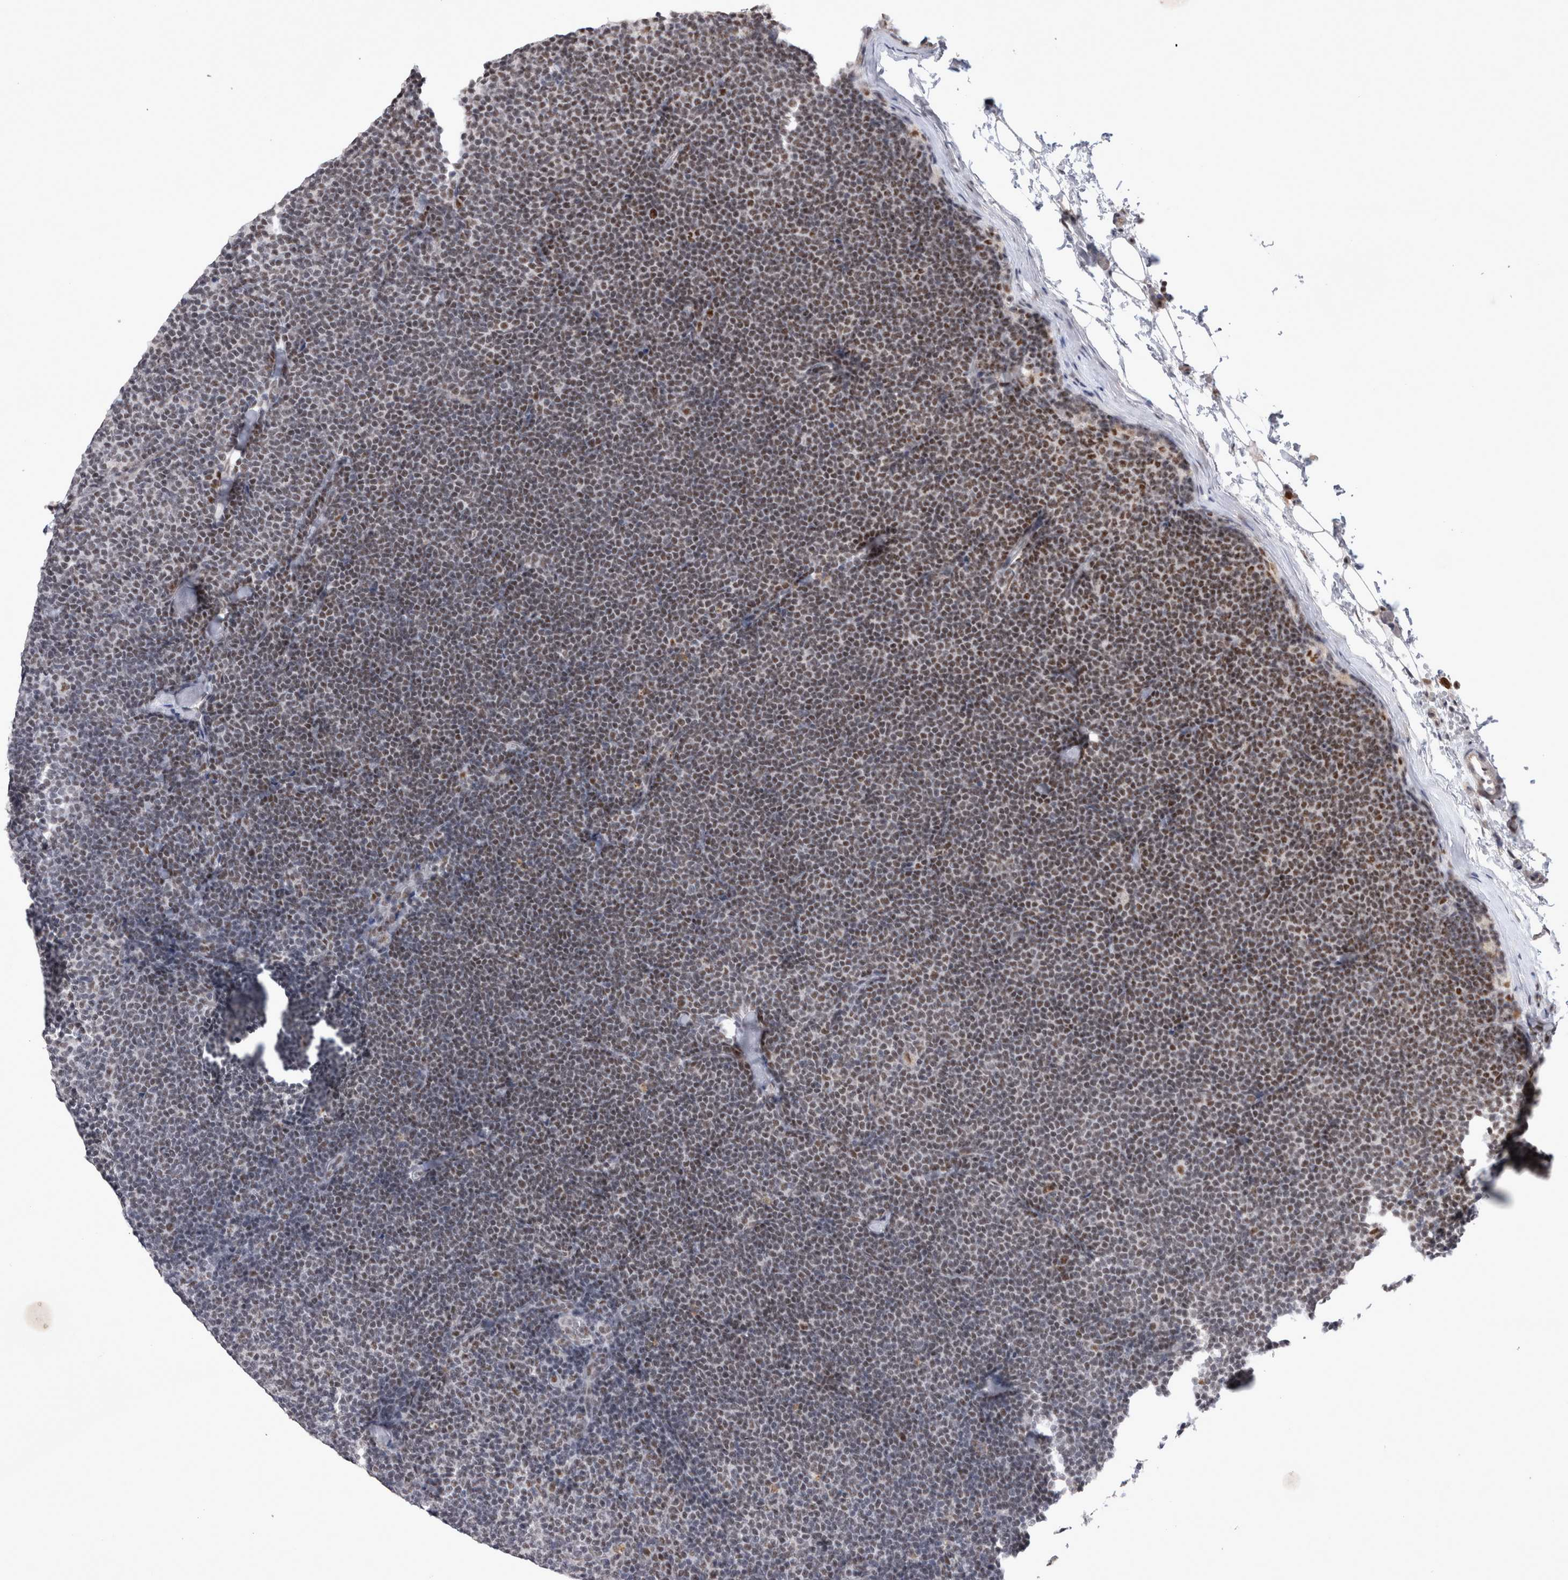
{"staining": {"intensity": "weak", "quantity": "25%-75%", "location": "nuclear"}, "tissue": "lymphoma", "cell_type": "Tumor cells", "image_type": "cancer", "snomed": [{"axis": "morphology", "description": "Malignant lymphoma, non-Hodgkin's type, Low grade"}, {"axis": "topography", "description": "Lymph node"}], "caption": "There is low levels of weak nuclear staining in tumor cells of lymphoma, as demonstrated by immunohistochemical staining (brown color).", "gene": "RBM6", "patient": {"sex": "female", "age": 53}}